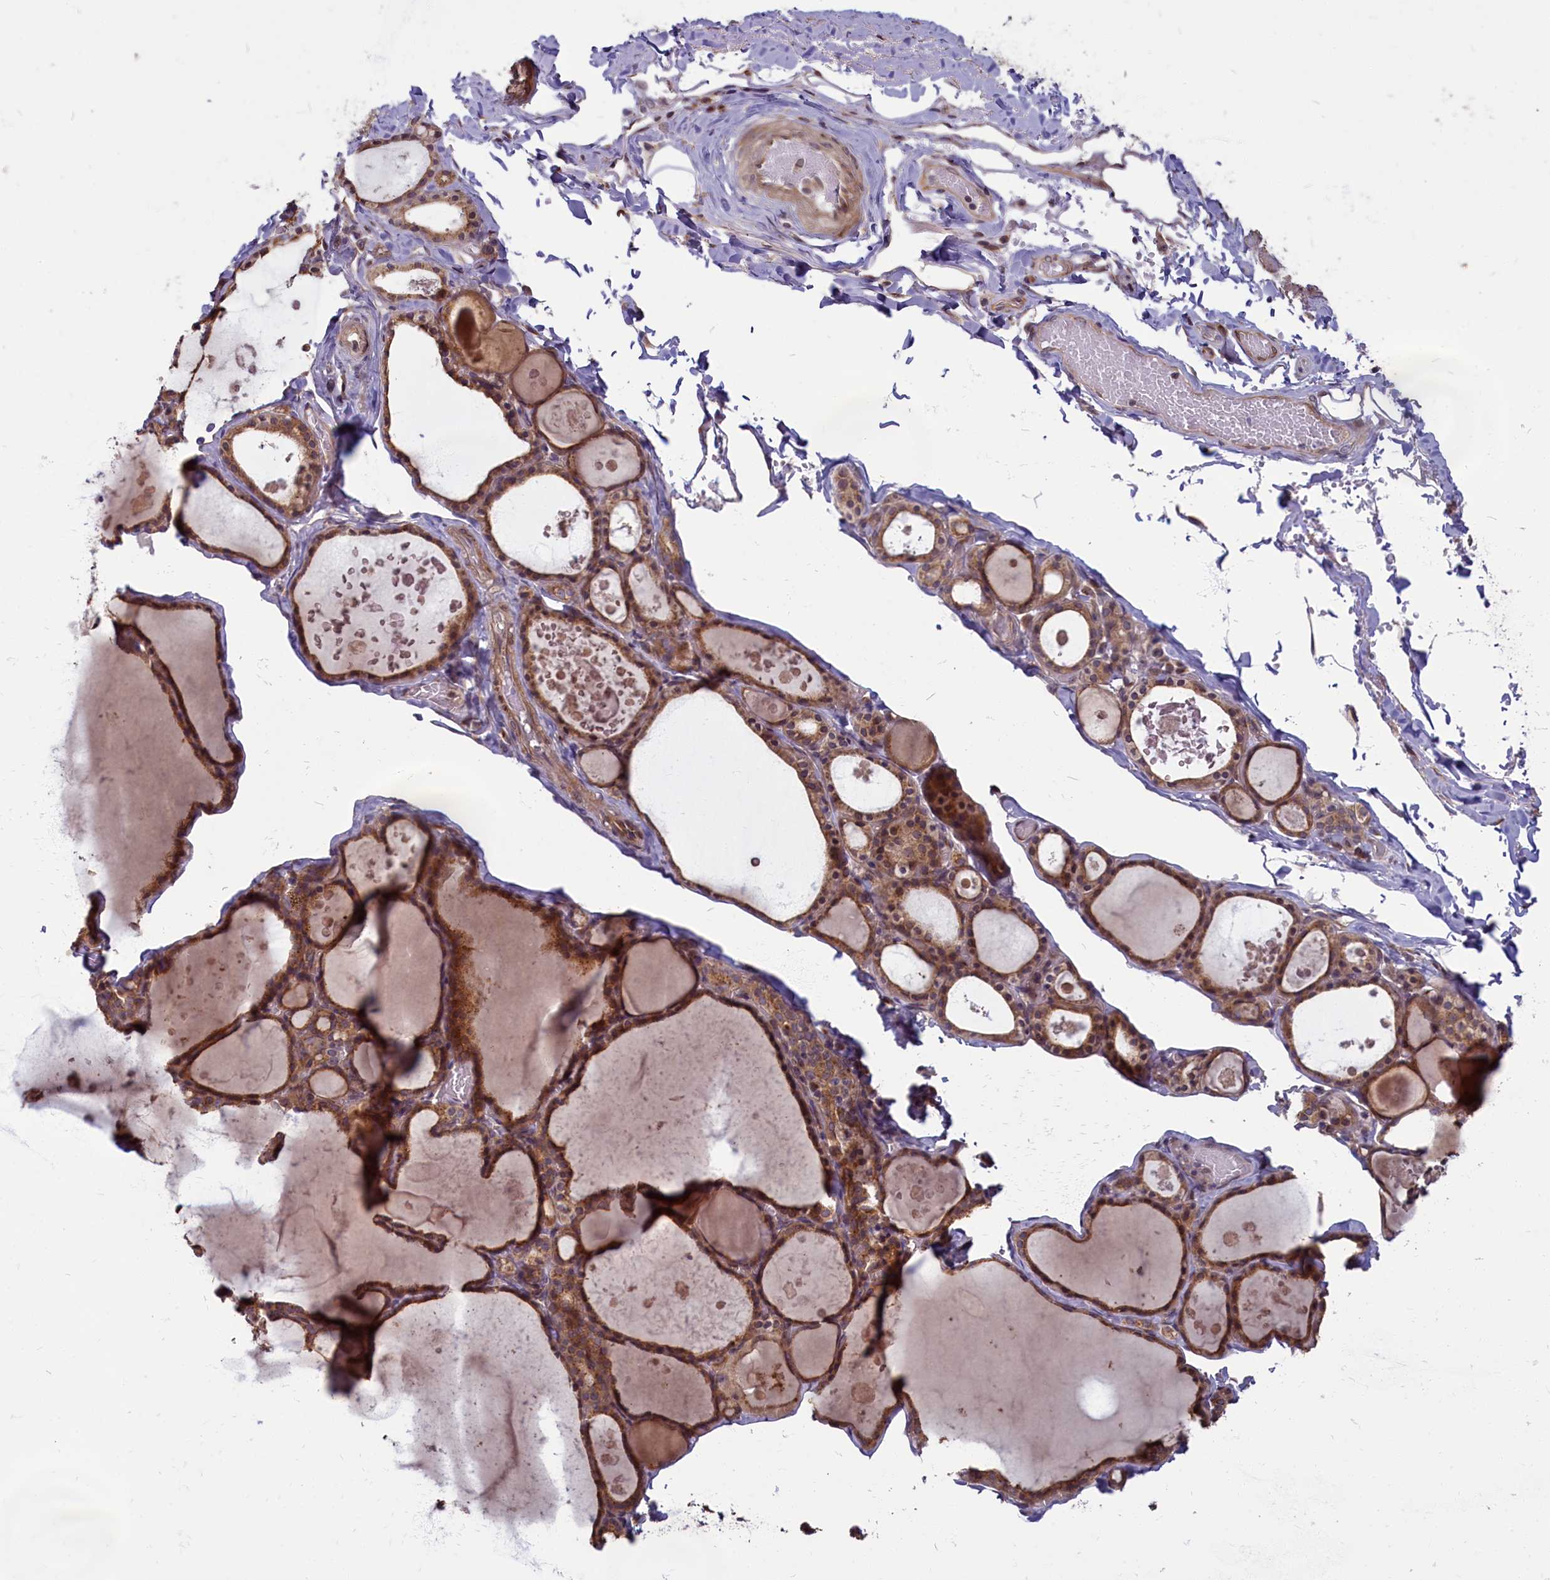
{"staining": {"intensity": "strong", "quantity": ">75%", "location": "cytoplasmic/membranous"}, "tissue": "thyroid gland", "cell_type": "Glandular cells", "image_type": "normal", "snomed": [{"axis": "morphology", "description": "Normal tissue, NOS"}, {"axis": "topography", "description": "Thyroid gland"}], "caption": "This histopathology image displays immunohistochemistry (IHC) staining of benign thyroid gland, with high strong cytoplasmic/membranous staining in approximately >75% of glandular cells.", "gene": "ENSG00000274944", "patient": {"sex": "male", "age": 56}}